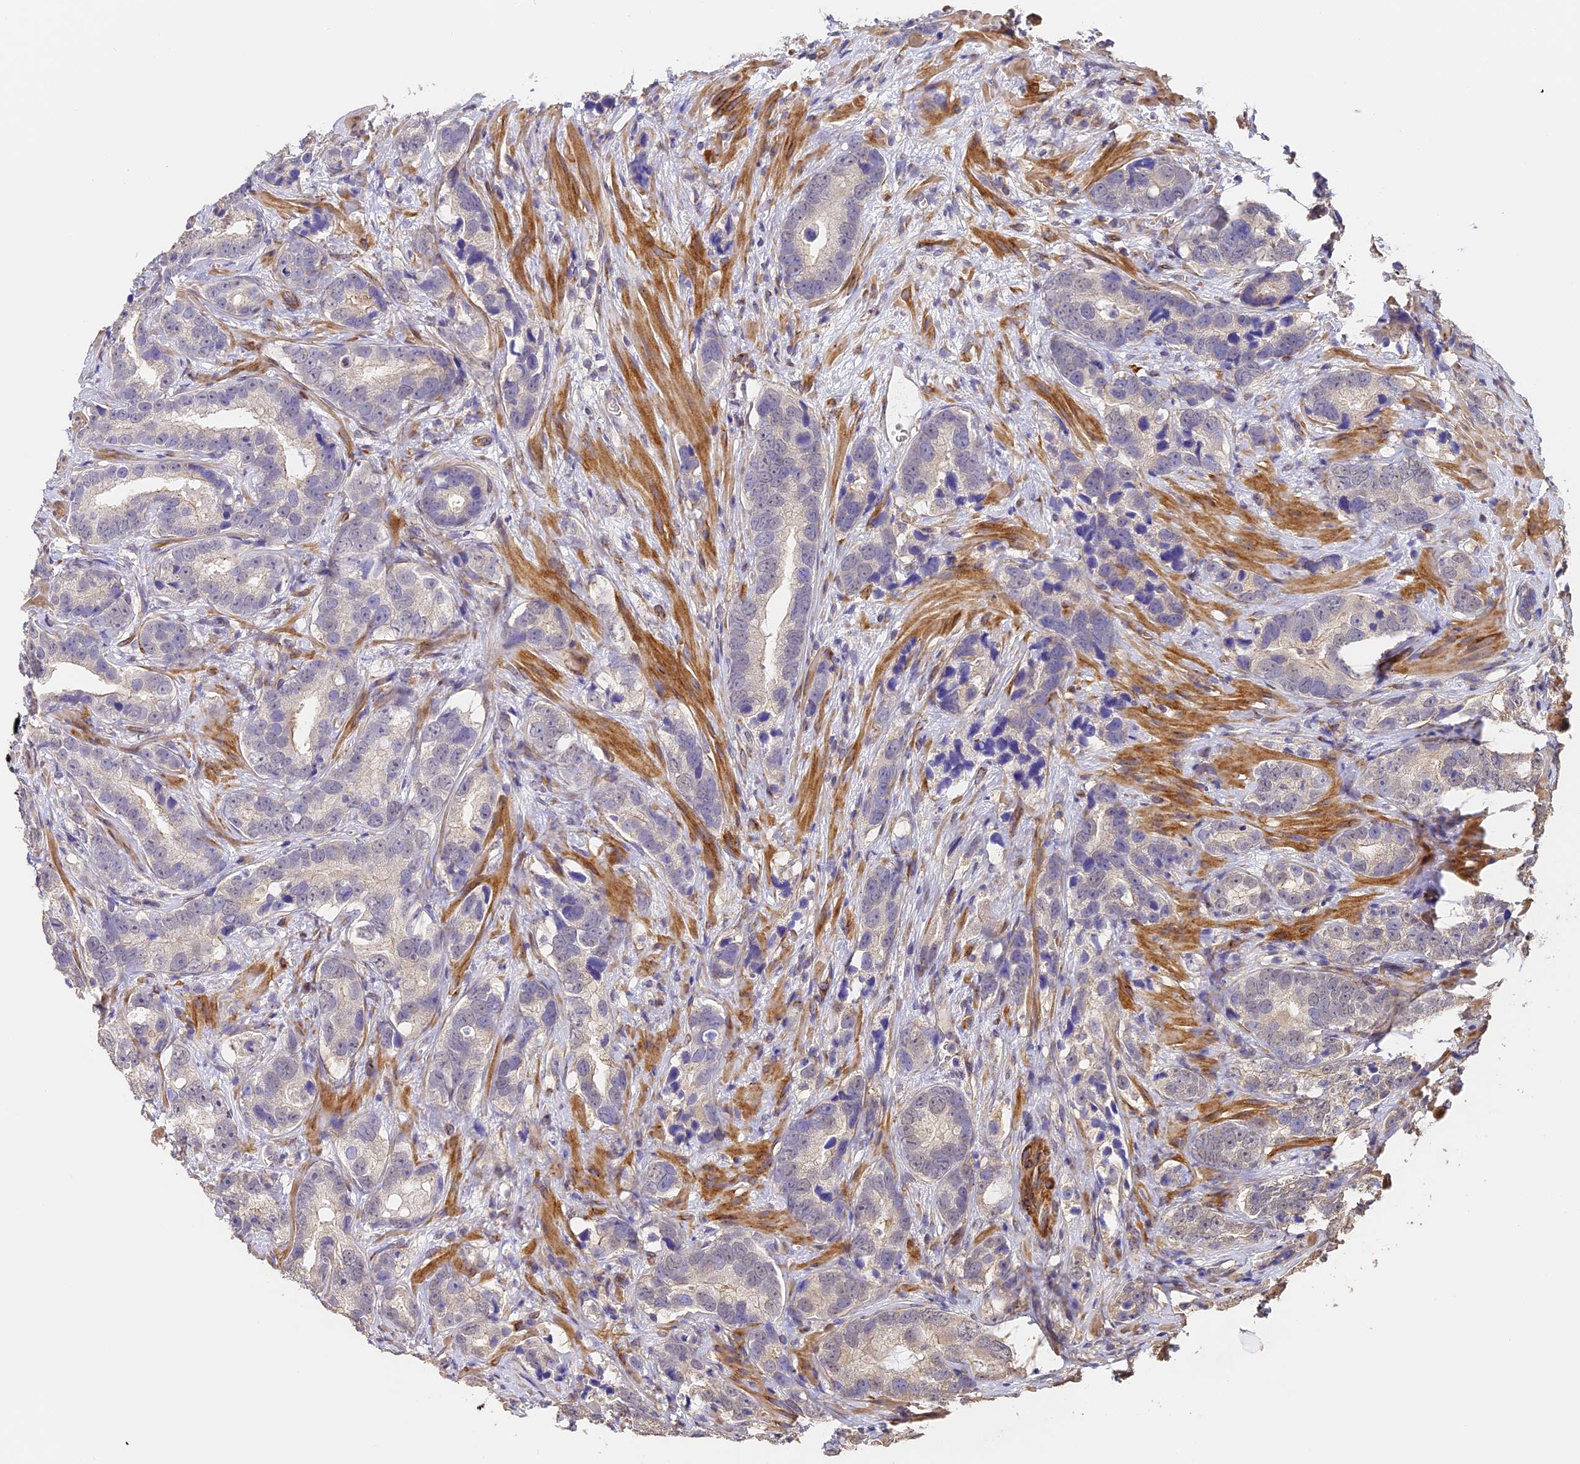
{"staining": {"intensity": "negative", "quantity": "none", "location": "none"}, "tissue": "prostate cancer", "cell_type": "Tumor cells", "image_type": "cancer", "snomed": [{"axis": "morphology", "description": "Adenocarcinoma, High grade"}, {"axis": "topography", "description": "Prostate"}], "caption": "DAB immunohistochemical staining of human prostate adenocarcinoma (high-grade) reveals no significant positivity in tumor cells.", "gene": "SLC11A1", "patient": {"sex": "male", "age": 62}}